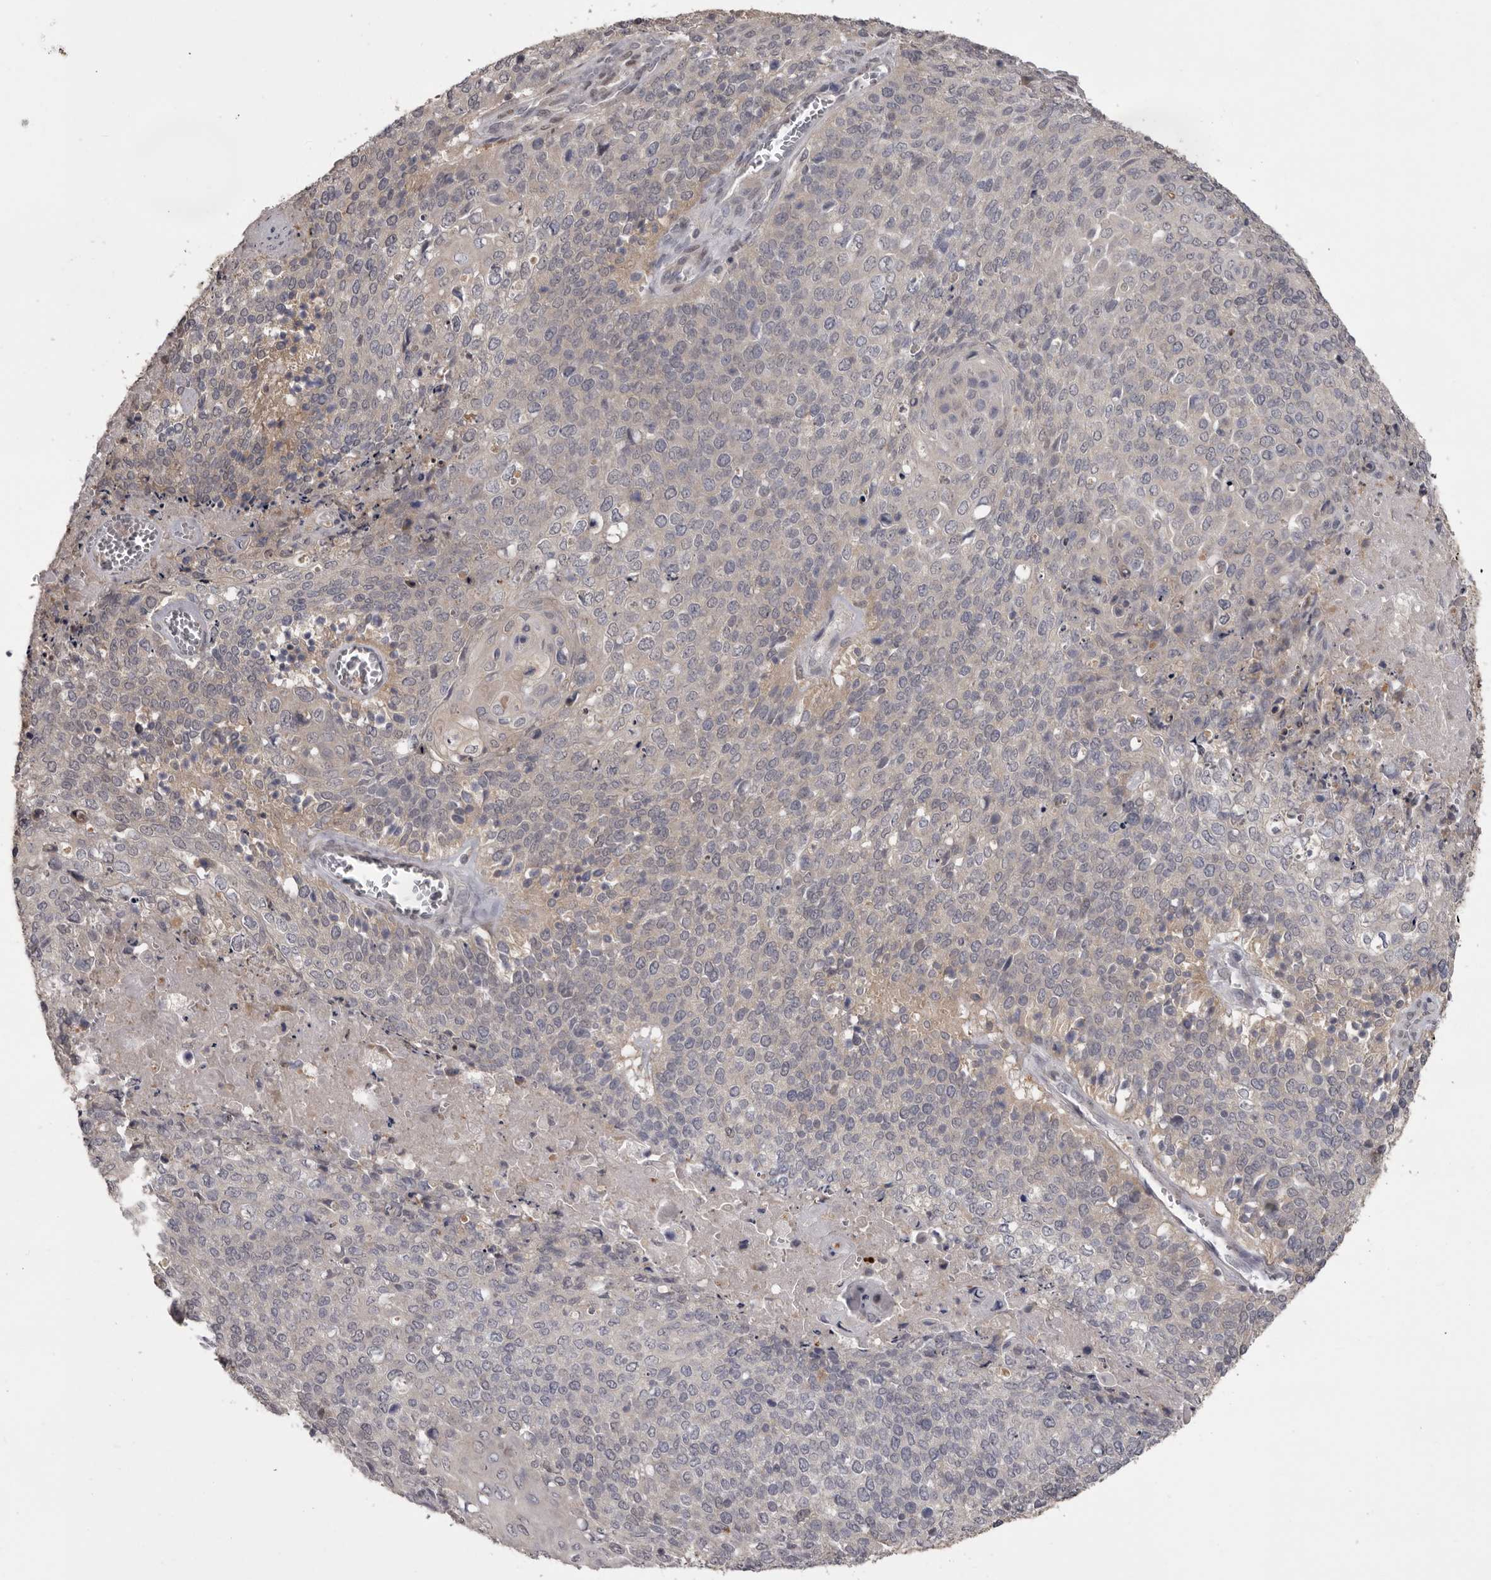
{"staining": {"intensity": "negative", "quantity": "none", "location": "none"}, "tissue": "cervical cancer", "cell_type": "Tumor cells", "image_type": "cancer", "snomed": [{"axis": "morphology", "description": "Squamous cell carcinoma, NOS"}, {"axis": "topography", "description": "Cervix"}], "caption": "DAB (3,3'-diaminobenzidine) immunohistochemical staining of cervical cancer shows no significant staining in tumor cells.", "gene": "MDH1", "patient": {"sex": "female", "age": 39}}